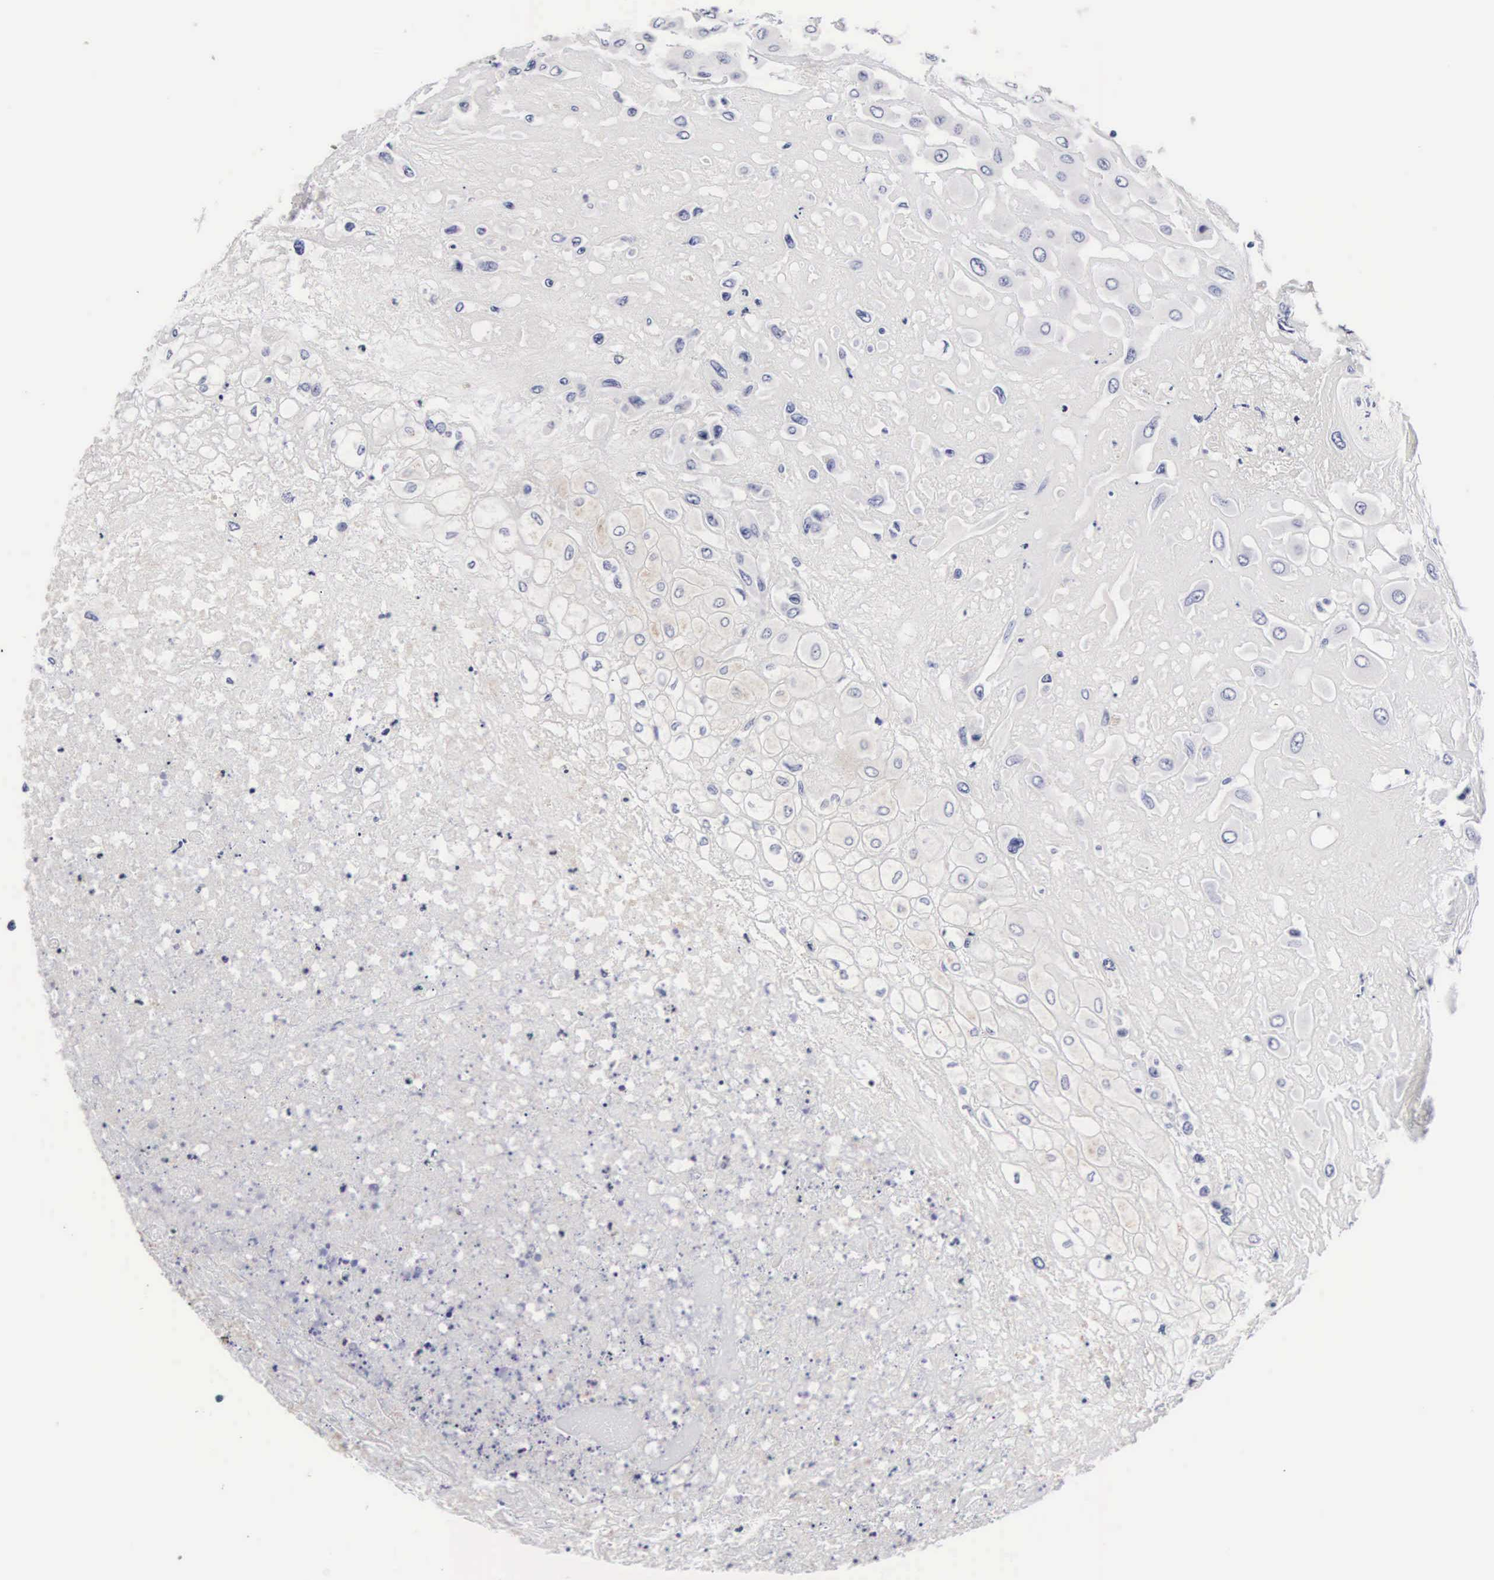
{"staining": {"intensity": "negative", "quantity": "none", "location": "none"}, "tissue": "placenta", "cell_type": "Decidual cells", "image_type": "normal", "snomed": [{"axis": "morphology", "description": "Normal tissue, NOS"}, {"axis": "topography", "description": "Placenta"}], "caption": "Immunohistochemistry (IHC) of benign placenta demonstrates no expression in decidual cells. (Immunohistochemistry (IHC), brightfield microscopy, high magnification).", "gene": "RNASE6", "patient": {"sex": "female", "age": 31}}